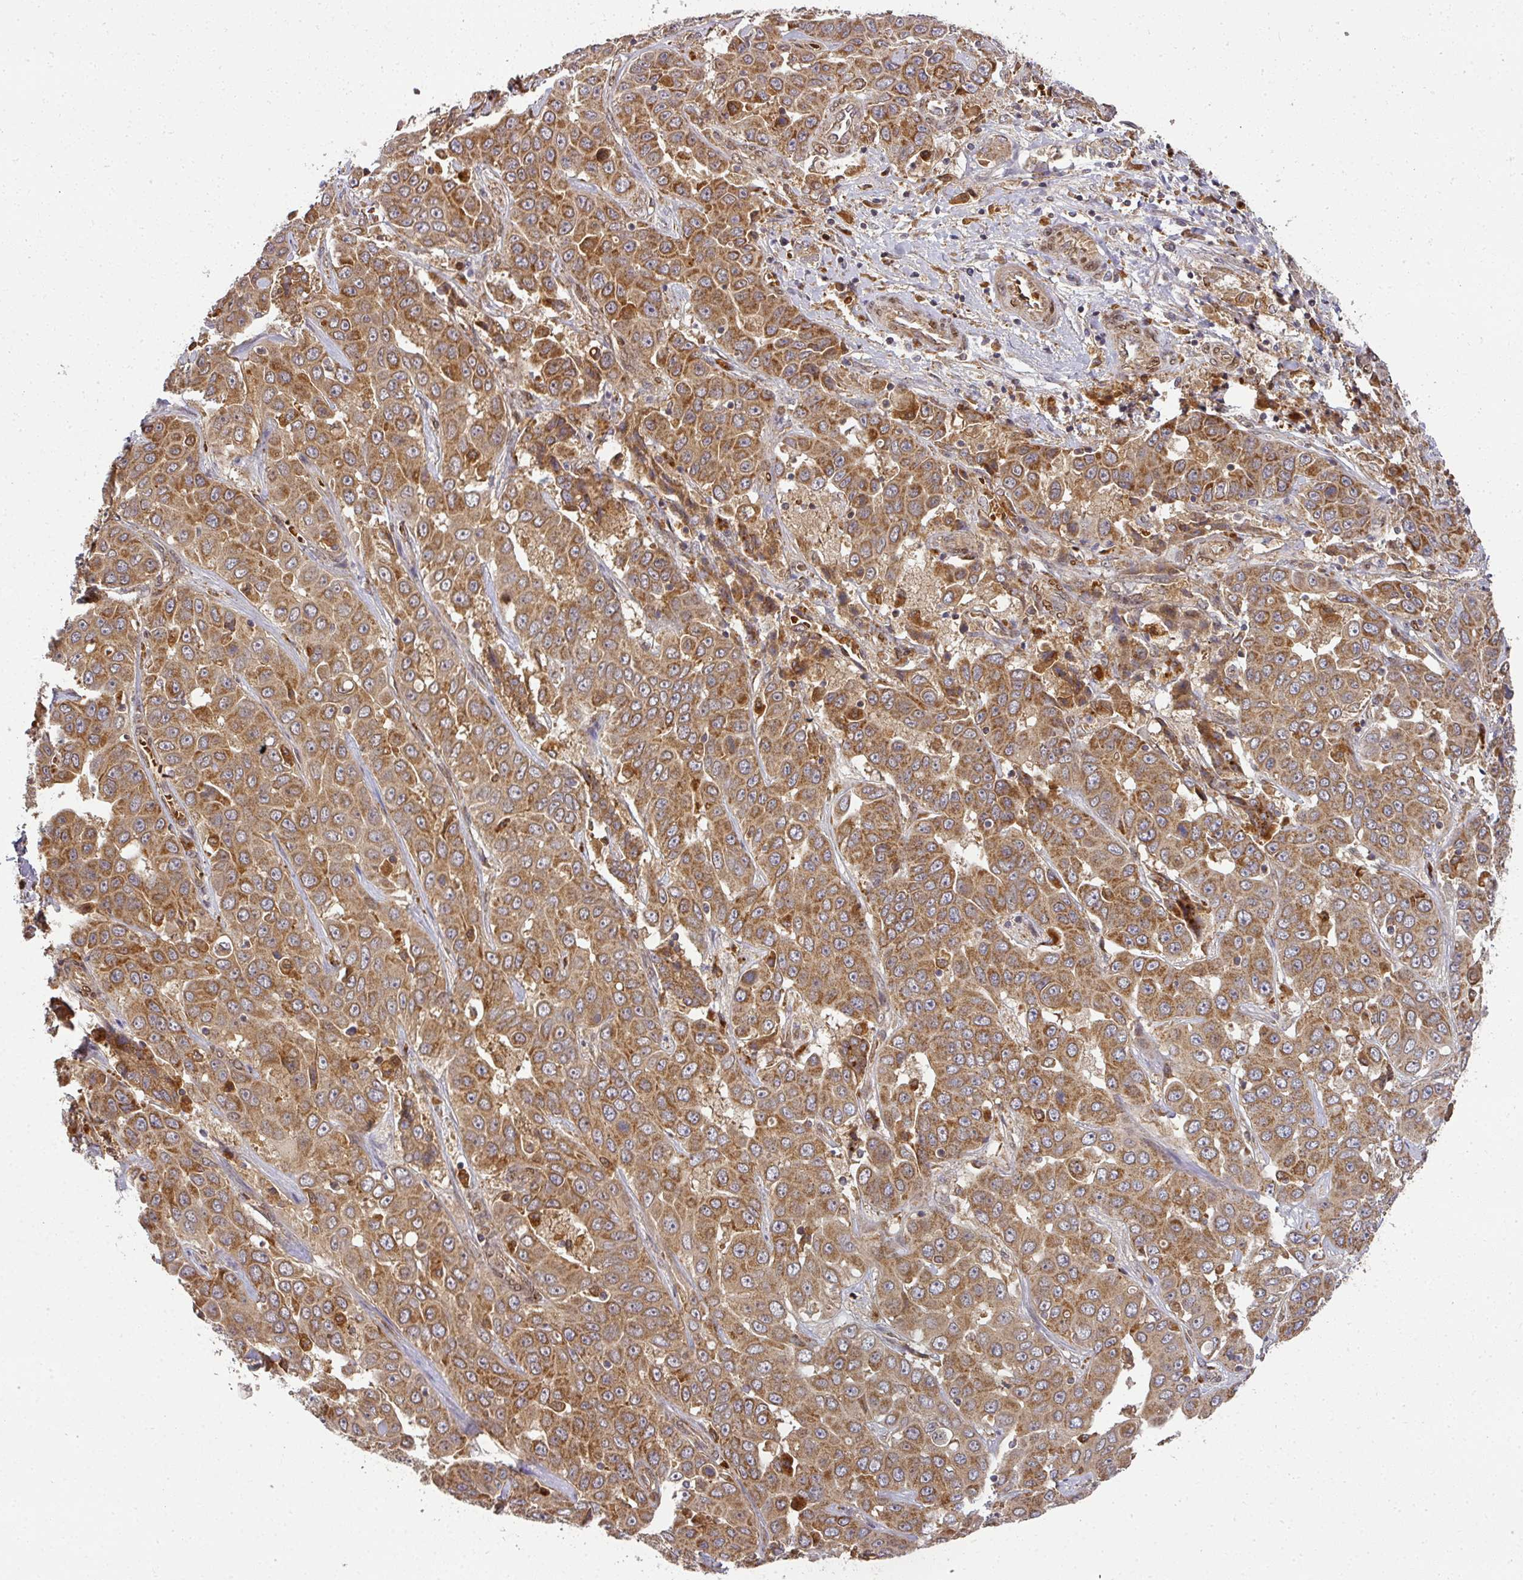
{"staining": {"intensity": "moderate", "quantity": ">75%", "location": "cytoplasmic/membranous"}, "tissue": "liver cancer", "cell_type": "Tumor cells", "image_type": "cancer", "snomed": [{"axis": "morphology", "description": "Cholangiocarcinoma"}, {"axis": "topography", "description": "Liver"}], "caption": "IHC (DAB (3,3'-diaminobenzidine)) staining of liver cholangiocarcinoma shows moderate cytoplasmic/membranous protein expression in about >75% of tumor cells.", "gene": "MALSU1", "patient": {"sex": "female", "age": 52}}